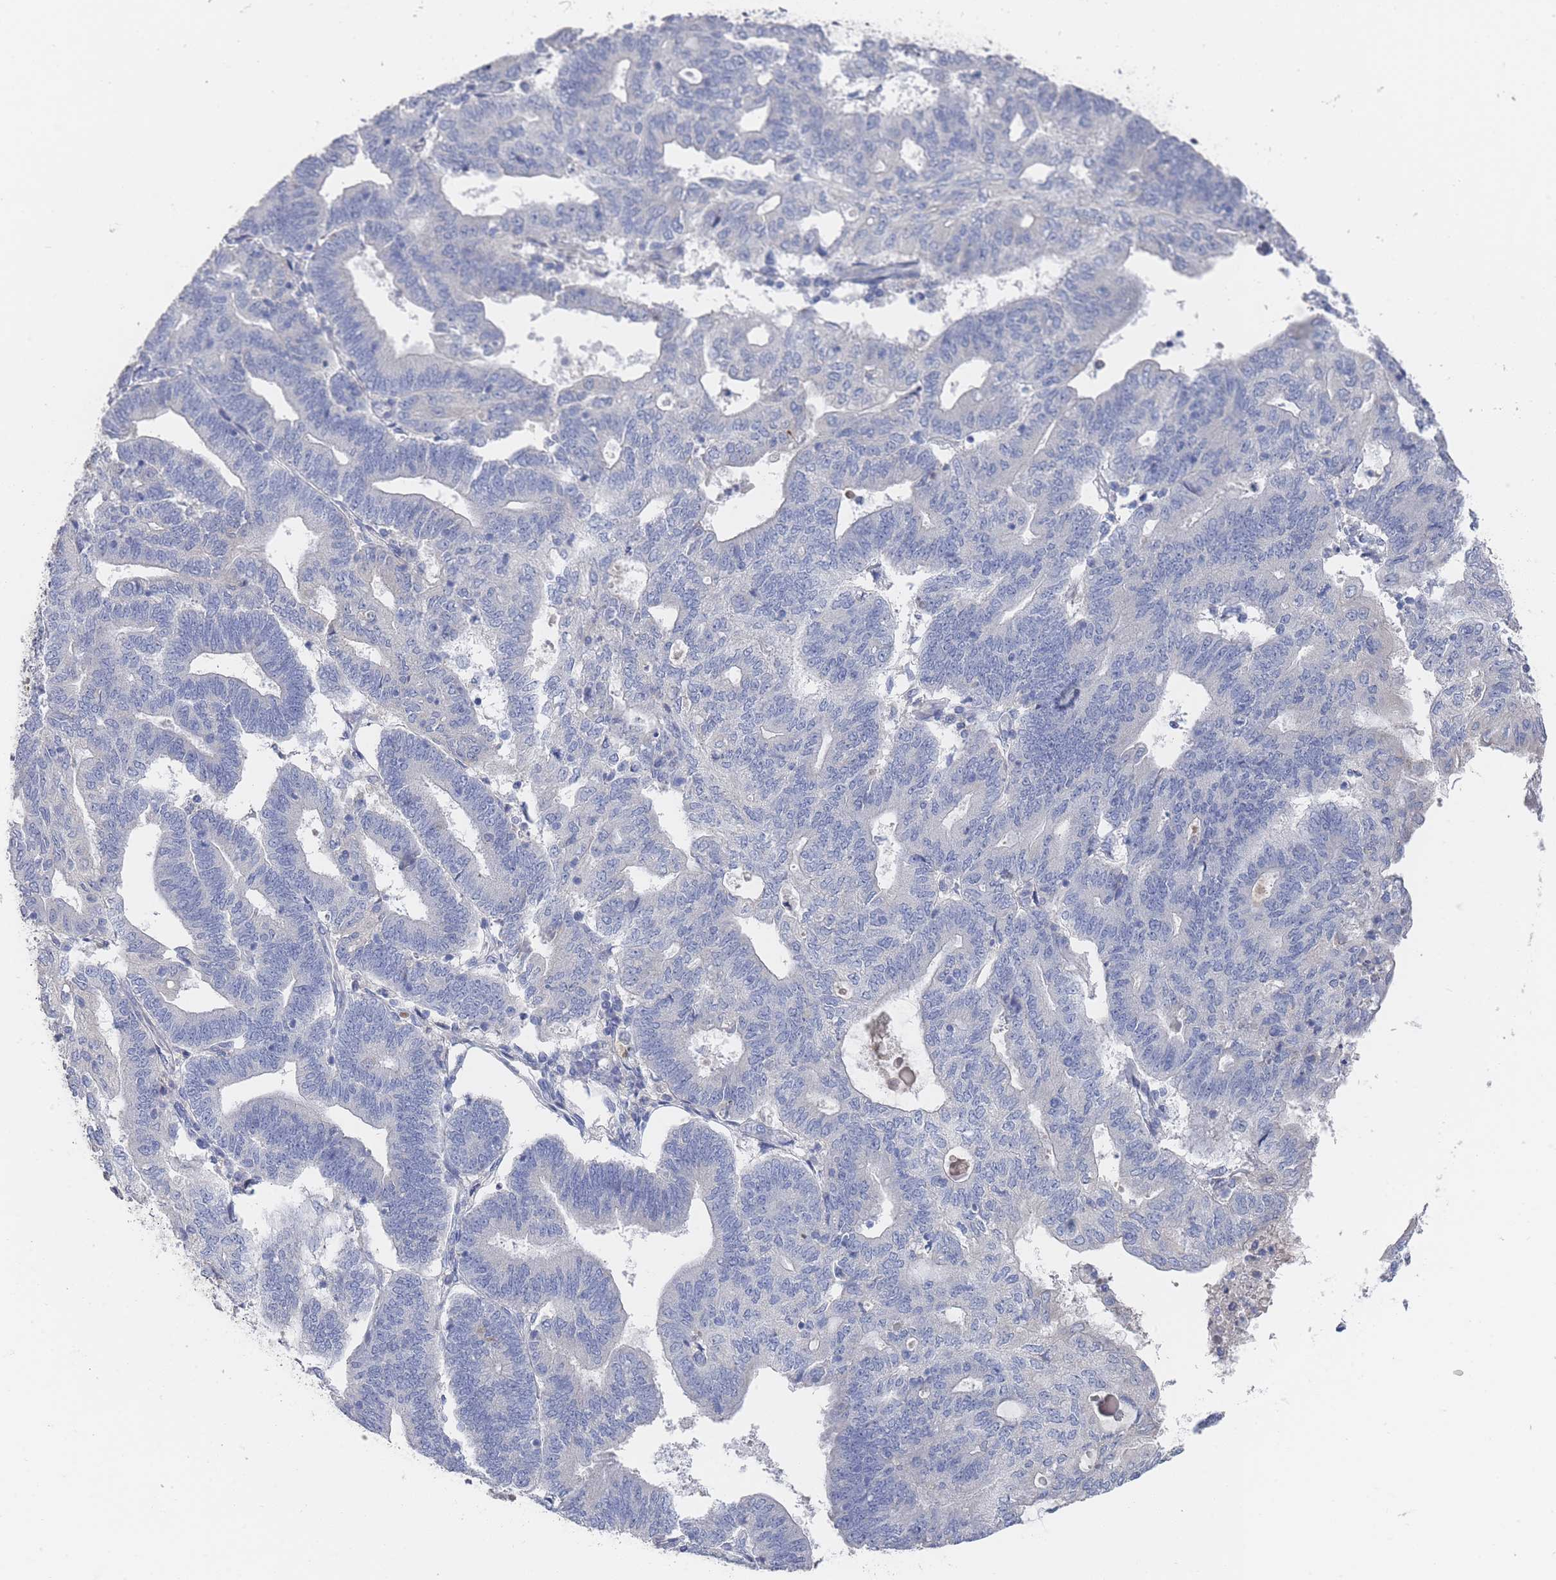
{"staining": {"intensity": "negative", "quantity": "none", "location": "none"}, "tissue": "endometrial cancer", "cell_type": "Tumor cells", "image_type": "cancer", "snomed": [{"axis": "morphology", "description": "Adenocarcinoma, NOS"}, {"axis": "topography", "description": "Endometrium"}], "caption": "Immunohistochemistry (IHC) histopathology image of human endometrial cancer (adenocarcinoma) stained for a protein (brown), which reveals no staining in tumor cells. Brightfield microscopy of IHC stained with DAB (3,3'-diaminobenzidine) (brown) and hematoxylin (blue), captured at high magnification.", "gene": "ACAD11", "patient": {"sex": "female", "age": 70}}